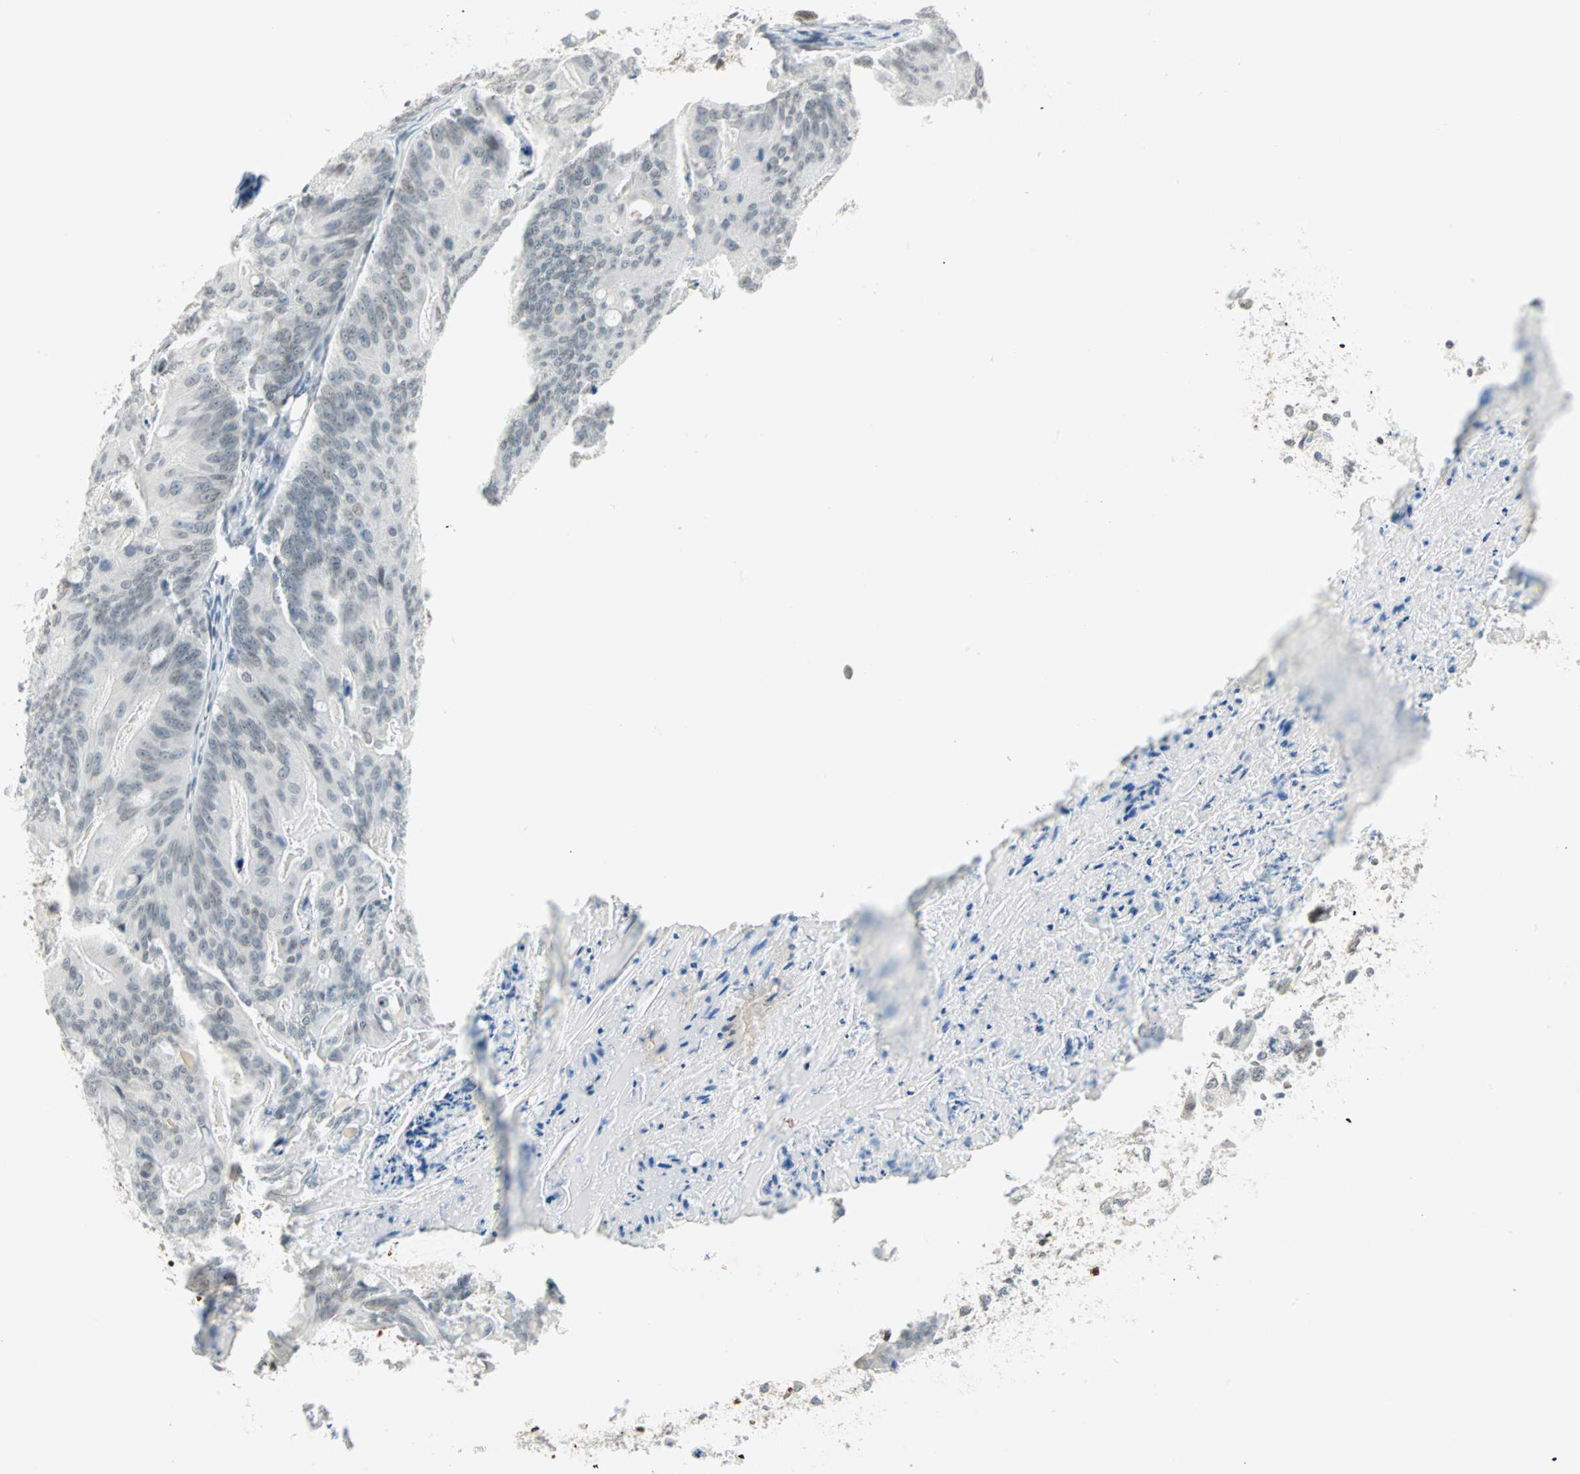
{"staining": {"intensity": "negative", "quantity": "none", "location": "none"}, "tissue": "ovarian cancer", "cell_type": "Tumor cells", "image_type": "cancer", "snomed": [{"axis": "morphology", "description": "Cystadenocarcinoma, mucinous, NOS"}, {"axis": "topography", "description": "Ovary"}], "caption": "Mucinous cystadenocarcinoma (ovarian) was stained to show a protein in brown. There is no significant expression in tumor cells. The staining was performed using DAB to visualize the protein expression in brown, while the nuclei were stained in blue with hematoxylin (Magnification: 20x).", "gene": "BCAN", "patient": {"sex": "female", "age": 37}}